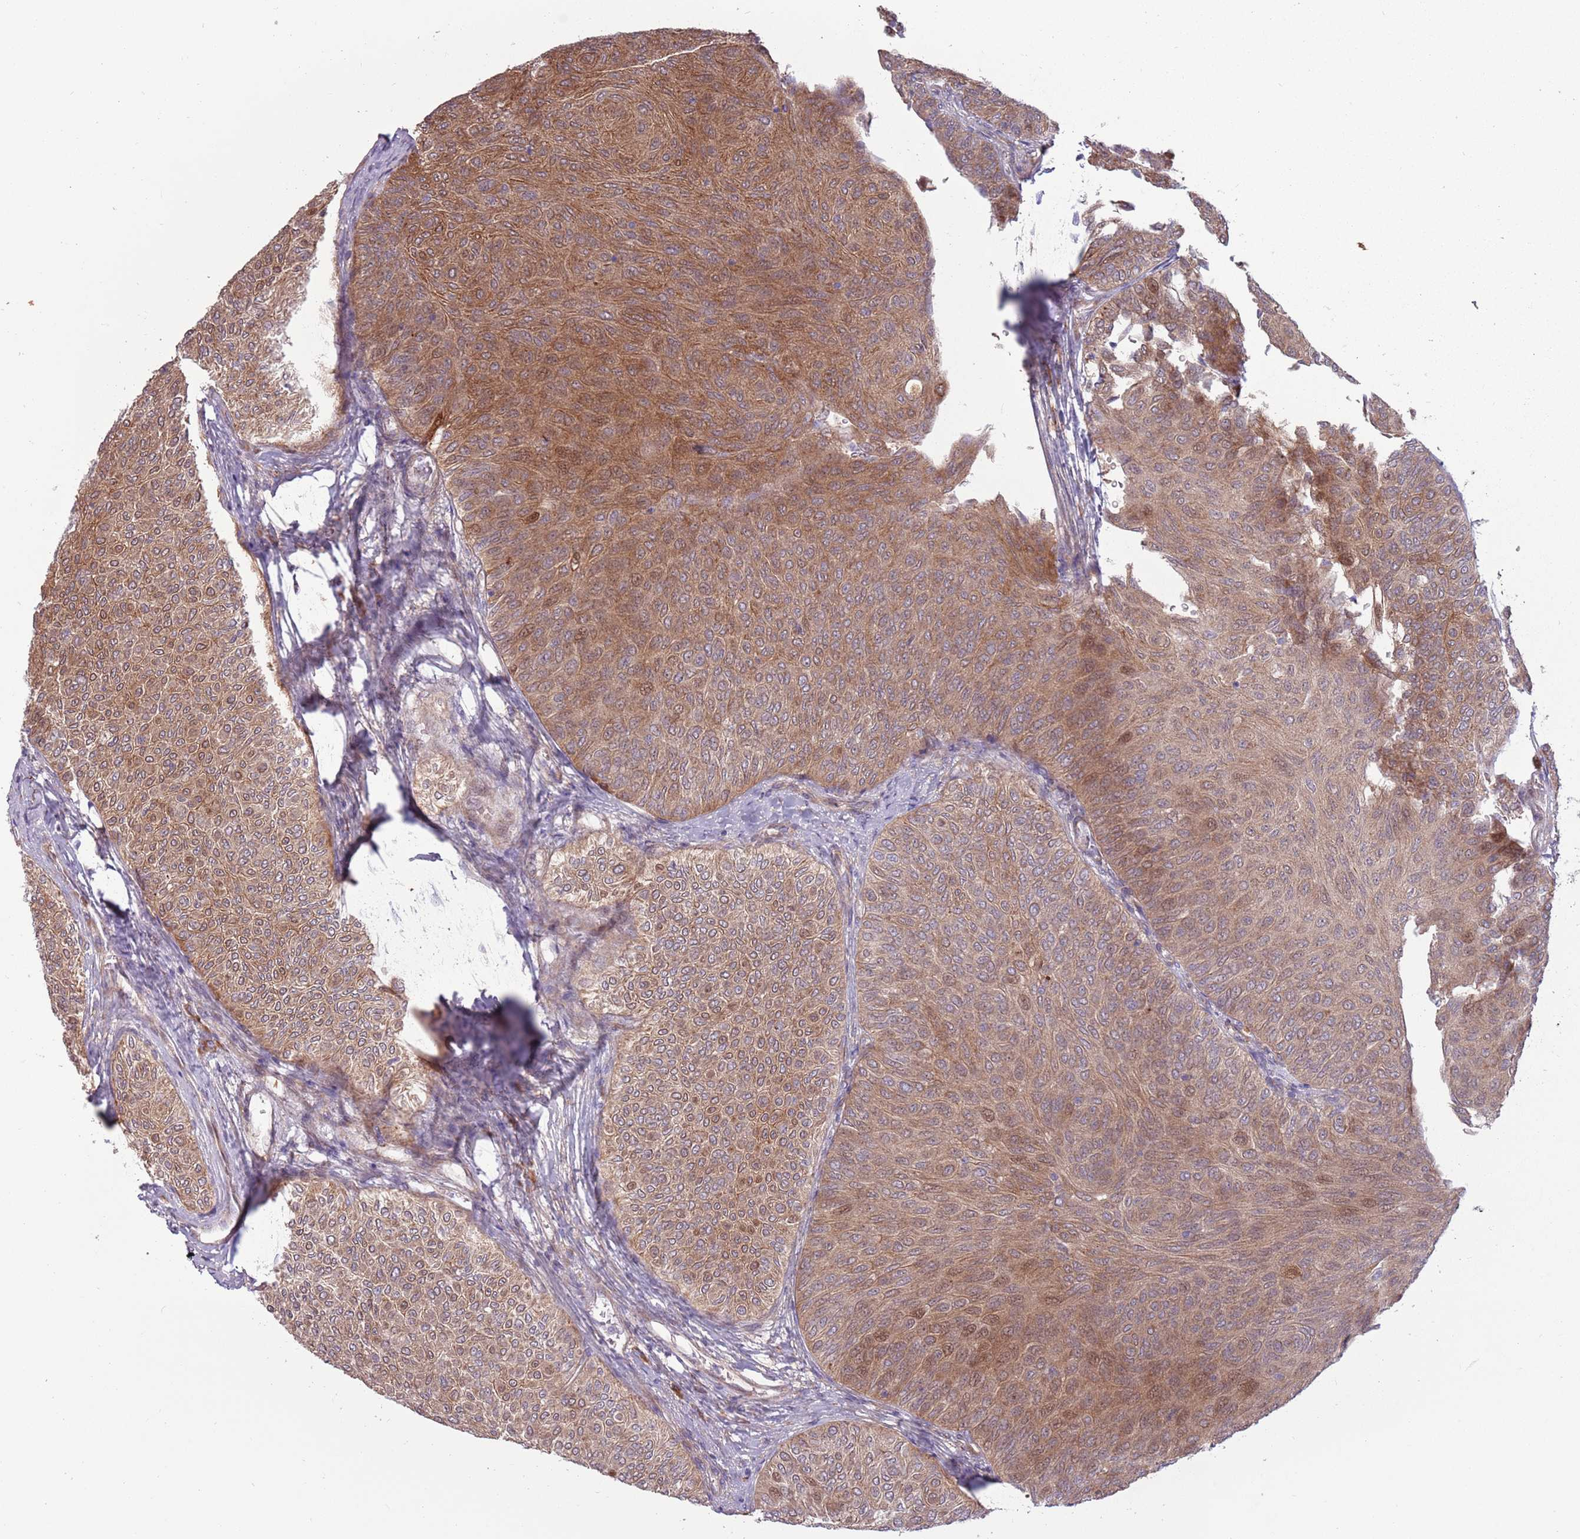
{"staining": {"intensity": "moderate", "quantity": ">75%", "location": "cytoplasmic/membranous,nuclear"}, "tissue": "urothelial cancer", "cell_type": "Tumor cells", "image_type": "cancer", "snomed": [{"axis": "morphology", "description": "Urothelial carcinoma, Low grade"}, {"axis": "topography", "description": "Urinary bladder"}], "caption": "Immunohistochemistry (IHC) of human urothelial carcinoma (low-grade) reveals medium levels of moderate cytoplasmic/membranous and nuclear positivity in about >75% of tumor cells.", "gene": "CCDC150", "patient": {"sex": "male", "age": 78}}